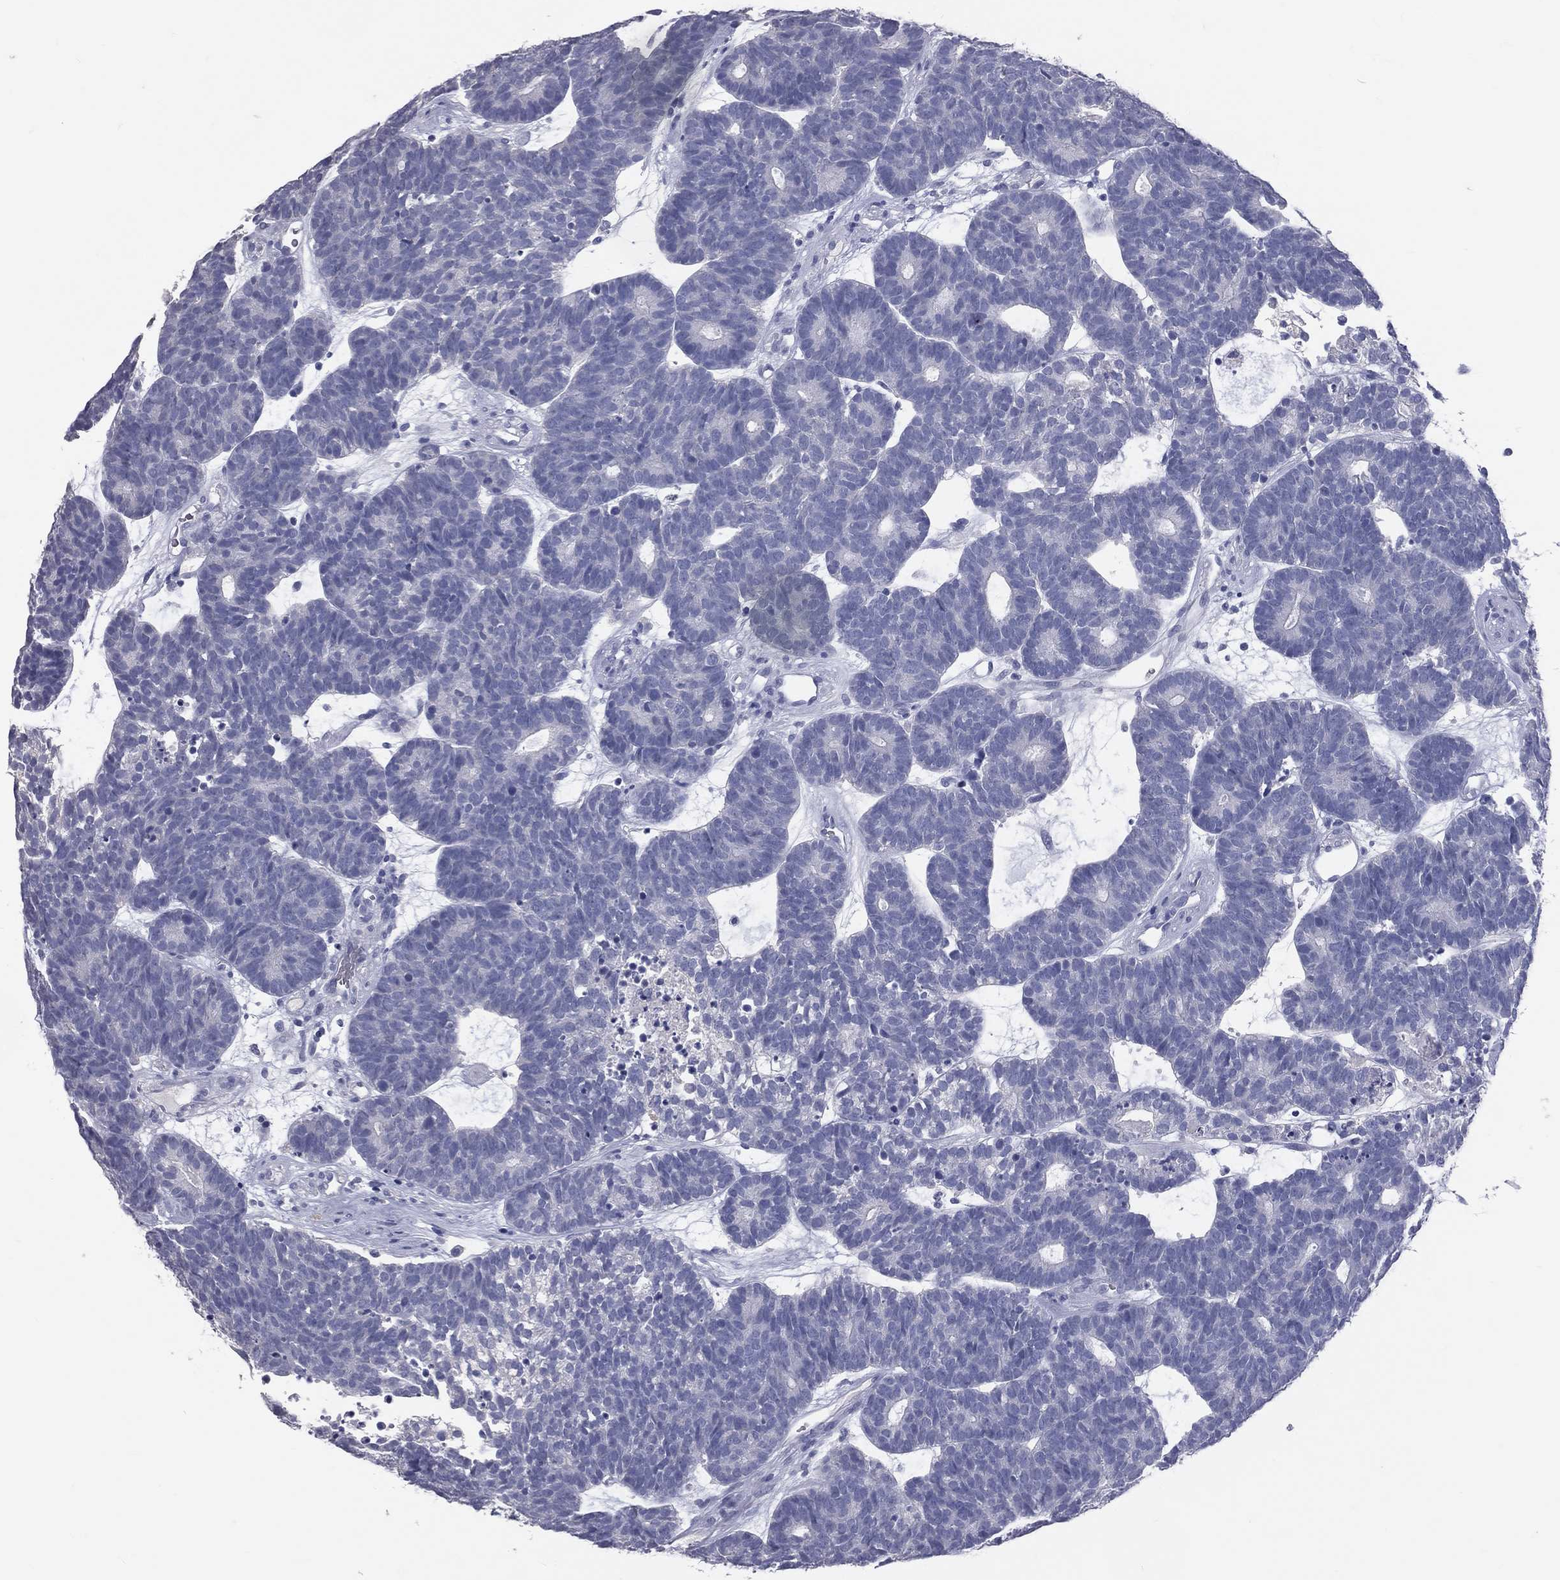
{"staining": {"intensity": "negative", "quantity": "none", "location": "none"}, "tissue": "head and neck cancer", "cell_type": "Tumor cells", "image_type": "cancer", "snomed": [{"axis": "morphology", "description": "Adenocarcinoma, NOS"}, {"axis": "topography", "description": "Head-Neck"}], "caption": "Adenocarcinoma (head and neck) was stained to show a protein in brown. There is no significant staining in tumor cells.", "gene": "TFPI2", "patient": {"sex": "female", "age": 81}}